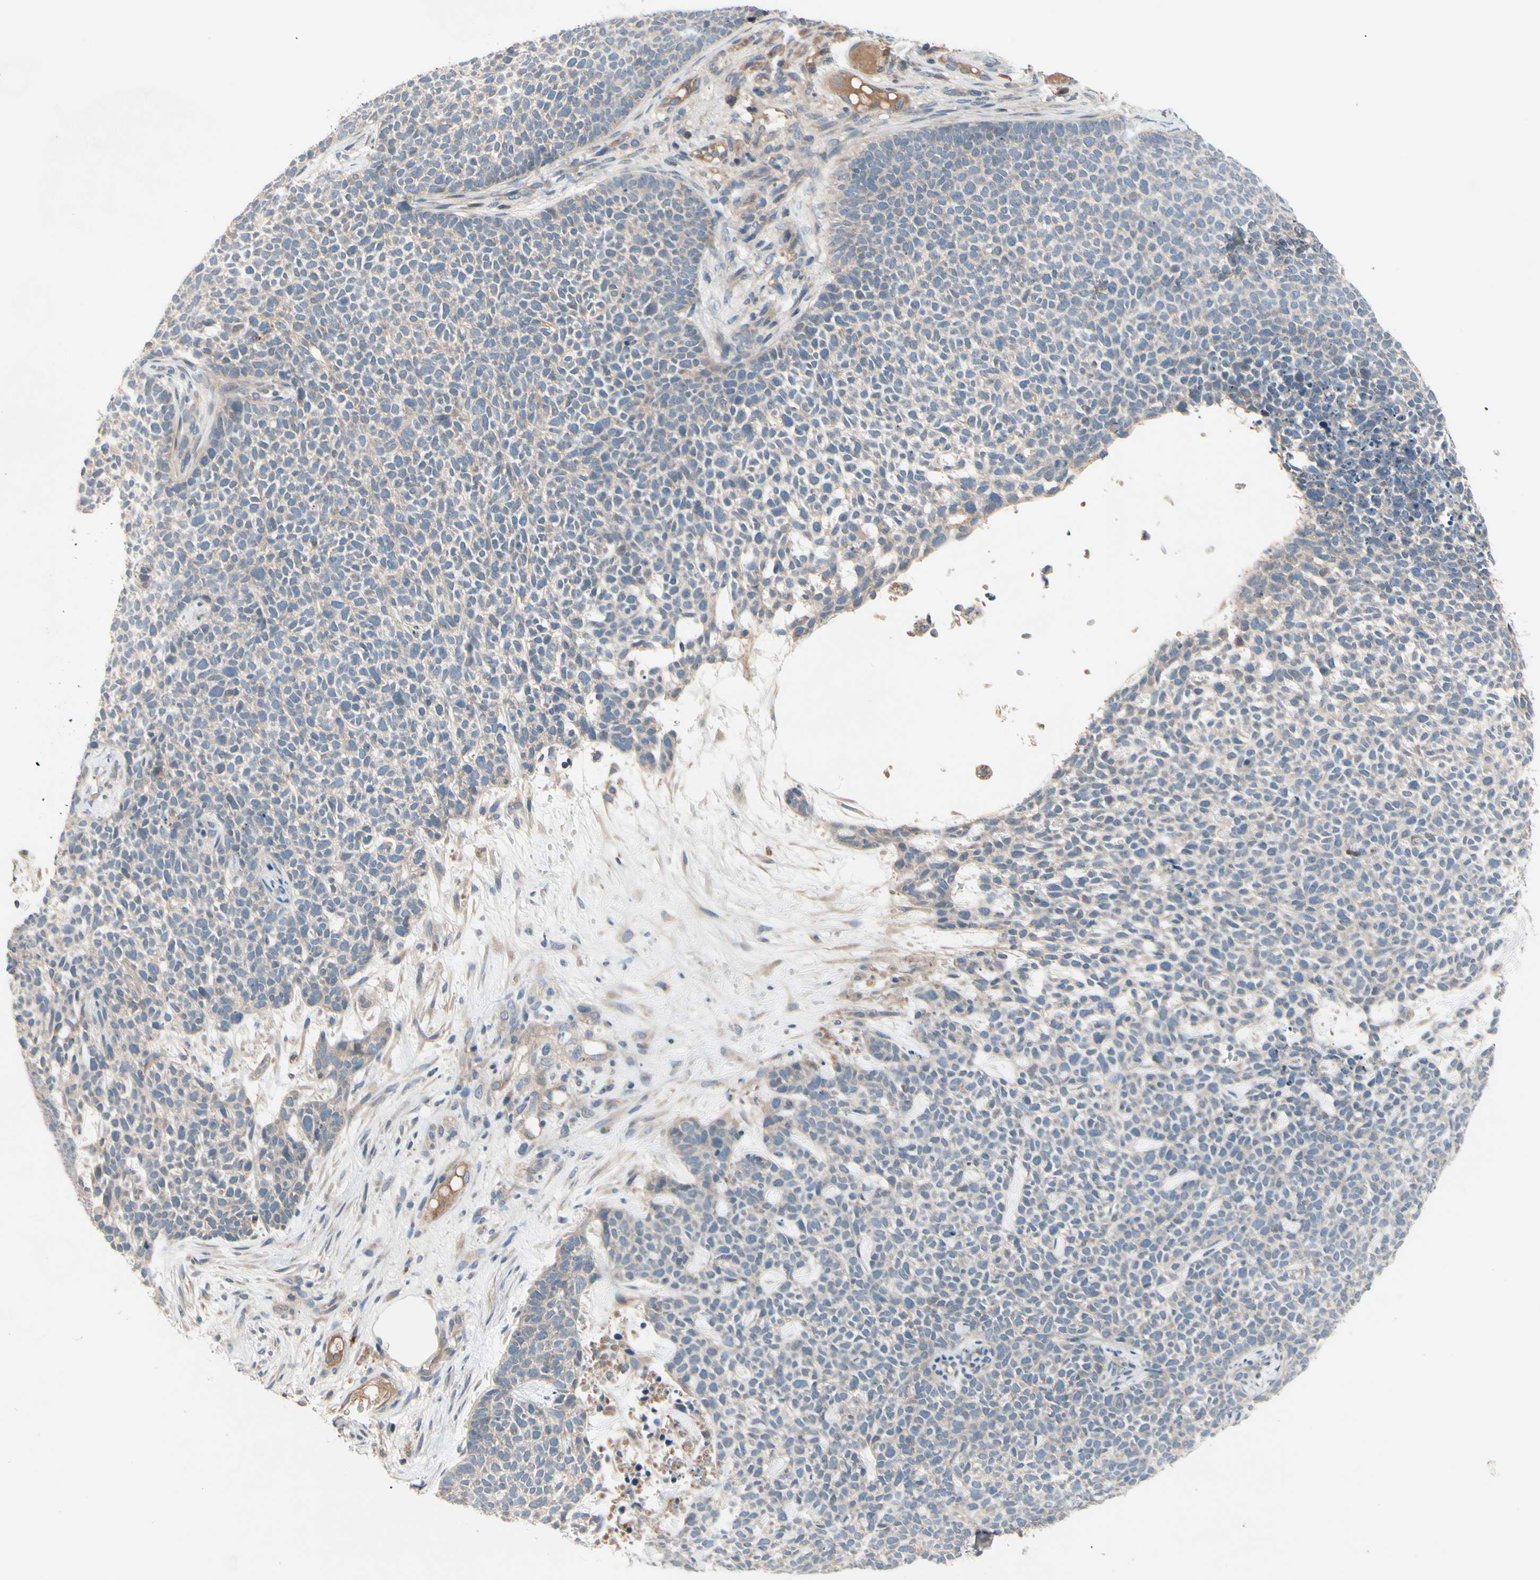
{"staining": {"intensity": "weak", "quantity": "25%-75%", "location": "cytoplasmic/membranous"}, "tissue": "skin cancer", "cell_type": "Tumor cells", "image_type": "cancer", "snomed": [{"axis": "morphology", "description": "Basal cell carcinoma"}, {"axis": "topography", "description": "Skin"}], "caption": "The micrograph displays immunohistochemical staining of skin basal cell carcinoma. There is weak cytoplasmic/membranous expression is seen in about 25%-75% of tumor cells.", "gene": "ICAM5", "patient": {"sex": "female", "age": 84}}